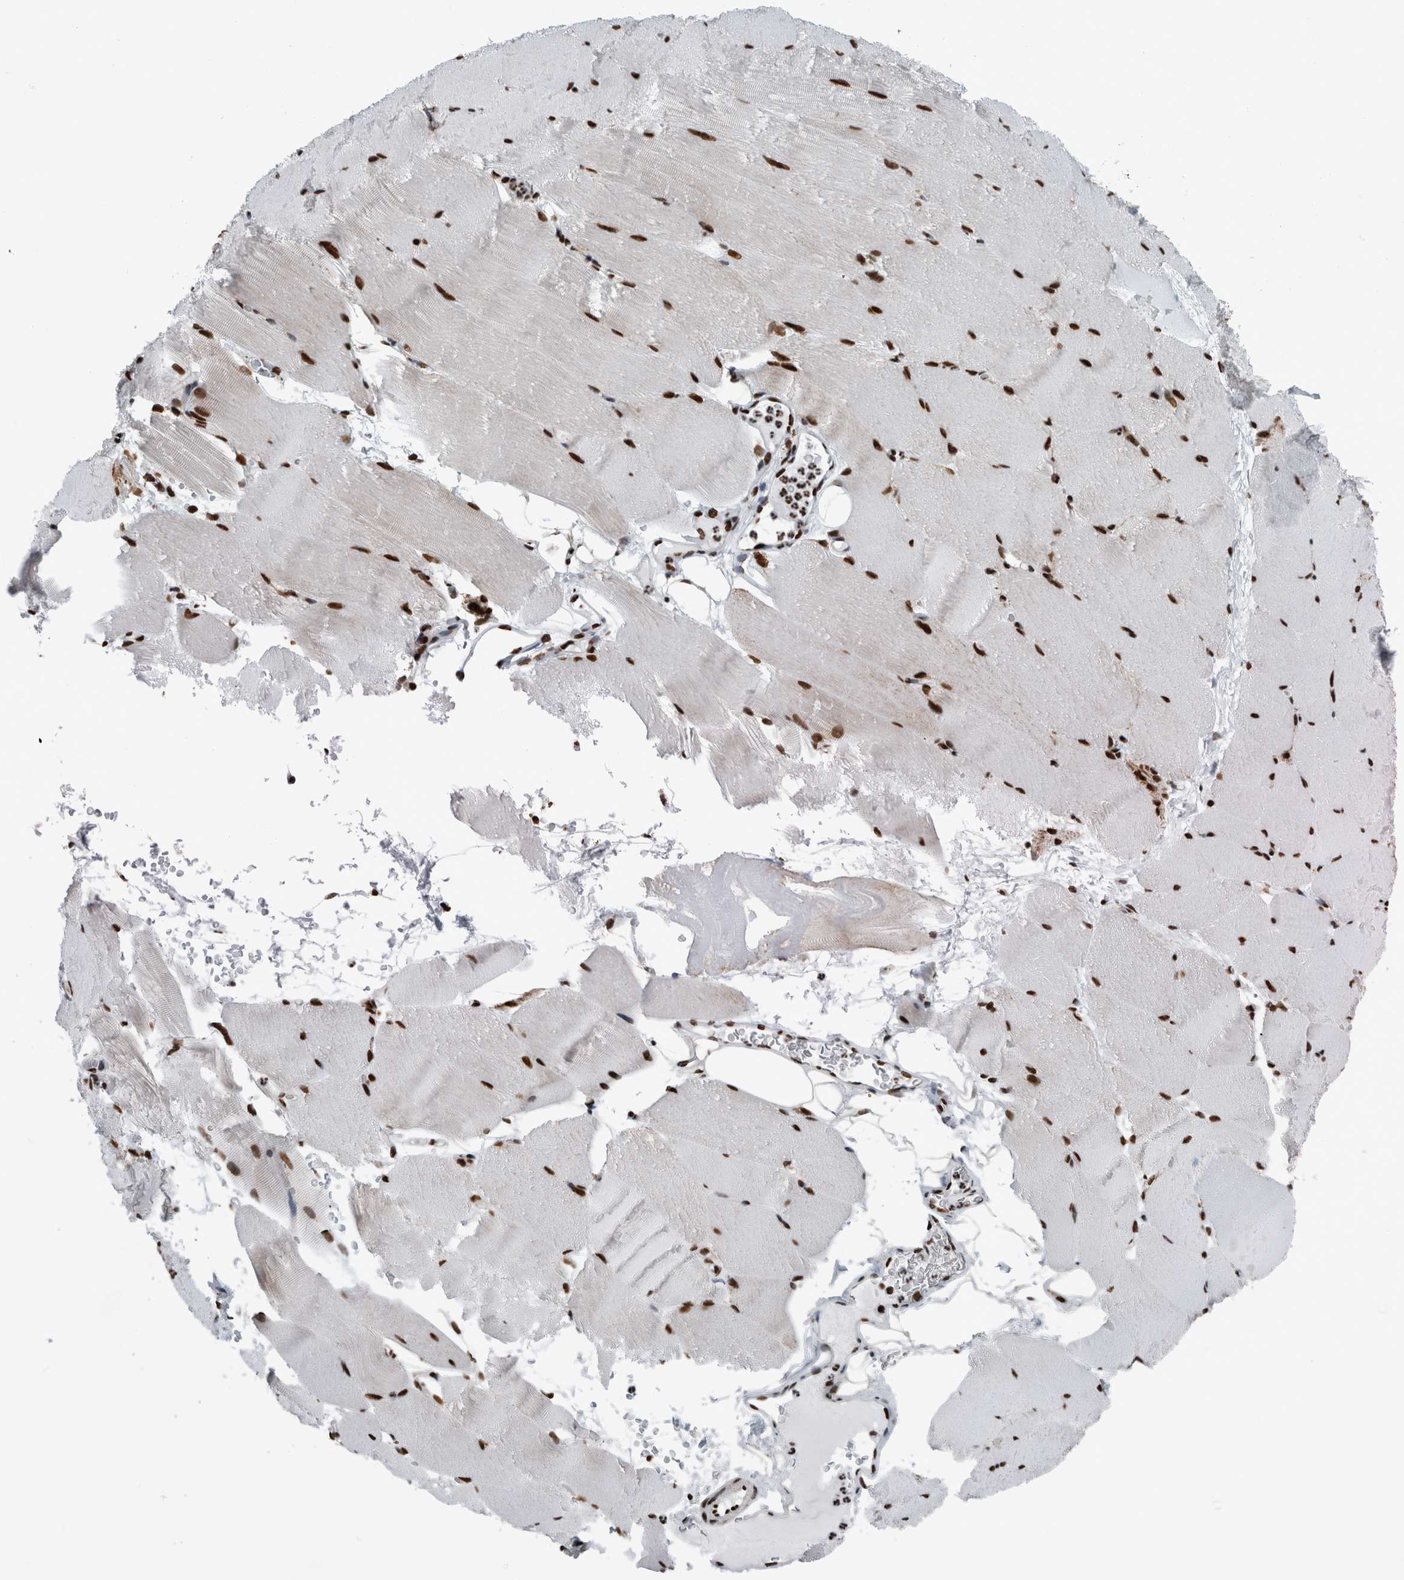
{"staining": {"intensity": "strong", "quantity": ">75%", "location": "nuclear"}, "tissue": "skeletal muscle", "cell_type": "Myocytes", "image_type": "normal", "snomed": [{"axis": "morphology", "description": "Normal tissue, NOS"}, {"axis": "topography", "description": "Skeletal muscle"}, {"axis": "topography", "description": "Parathyroid gland"}], "caption": "Immunohistochemistry (IHC) (DAB) staining of benign human skeletal muscle exhibits strong nuclear protein positivity in approximately >75% of myocytes. The staining was performed using DAB (3,3'-diaminobenzidine) to visualize the protein expression in brown, while the nuclei were stained in blue with hematoxylin (Magnification: 20x).", "gene": "DNMT3A", "patient": {"sex": "female", "age": 37}}